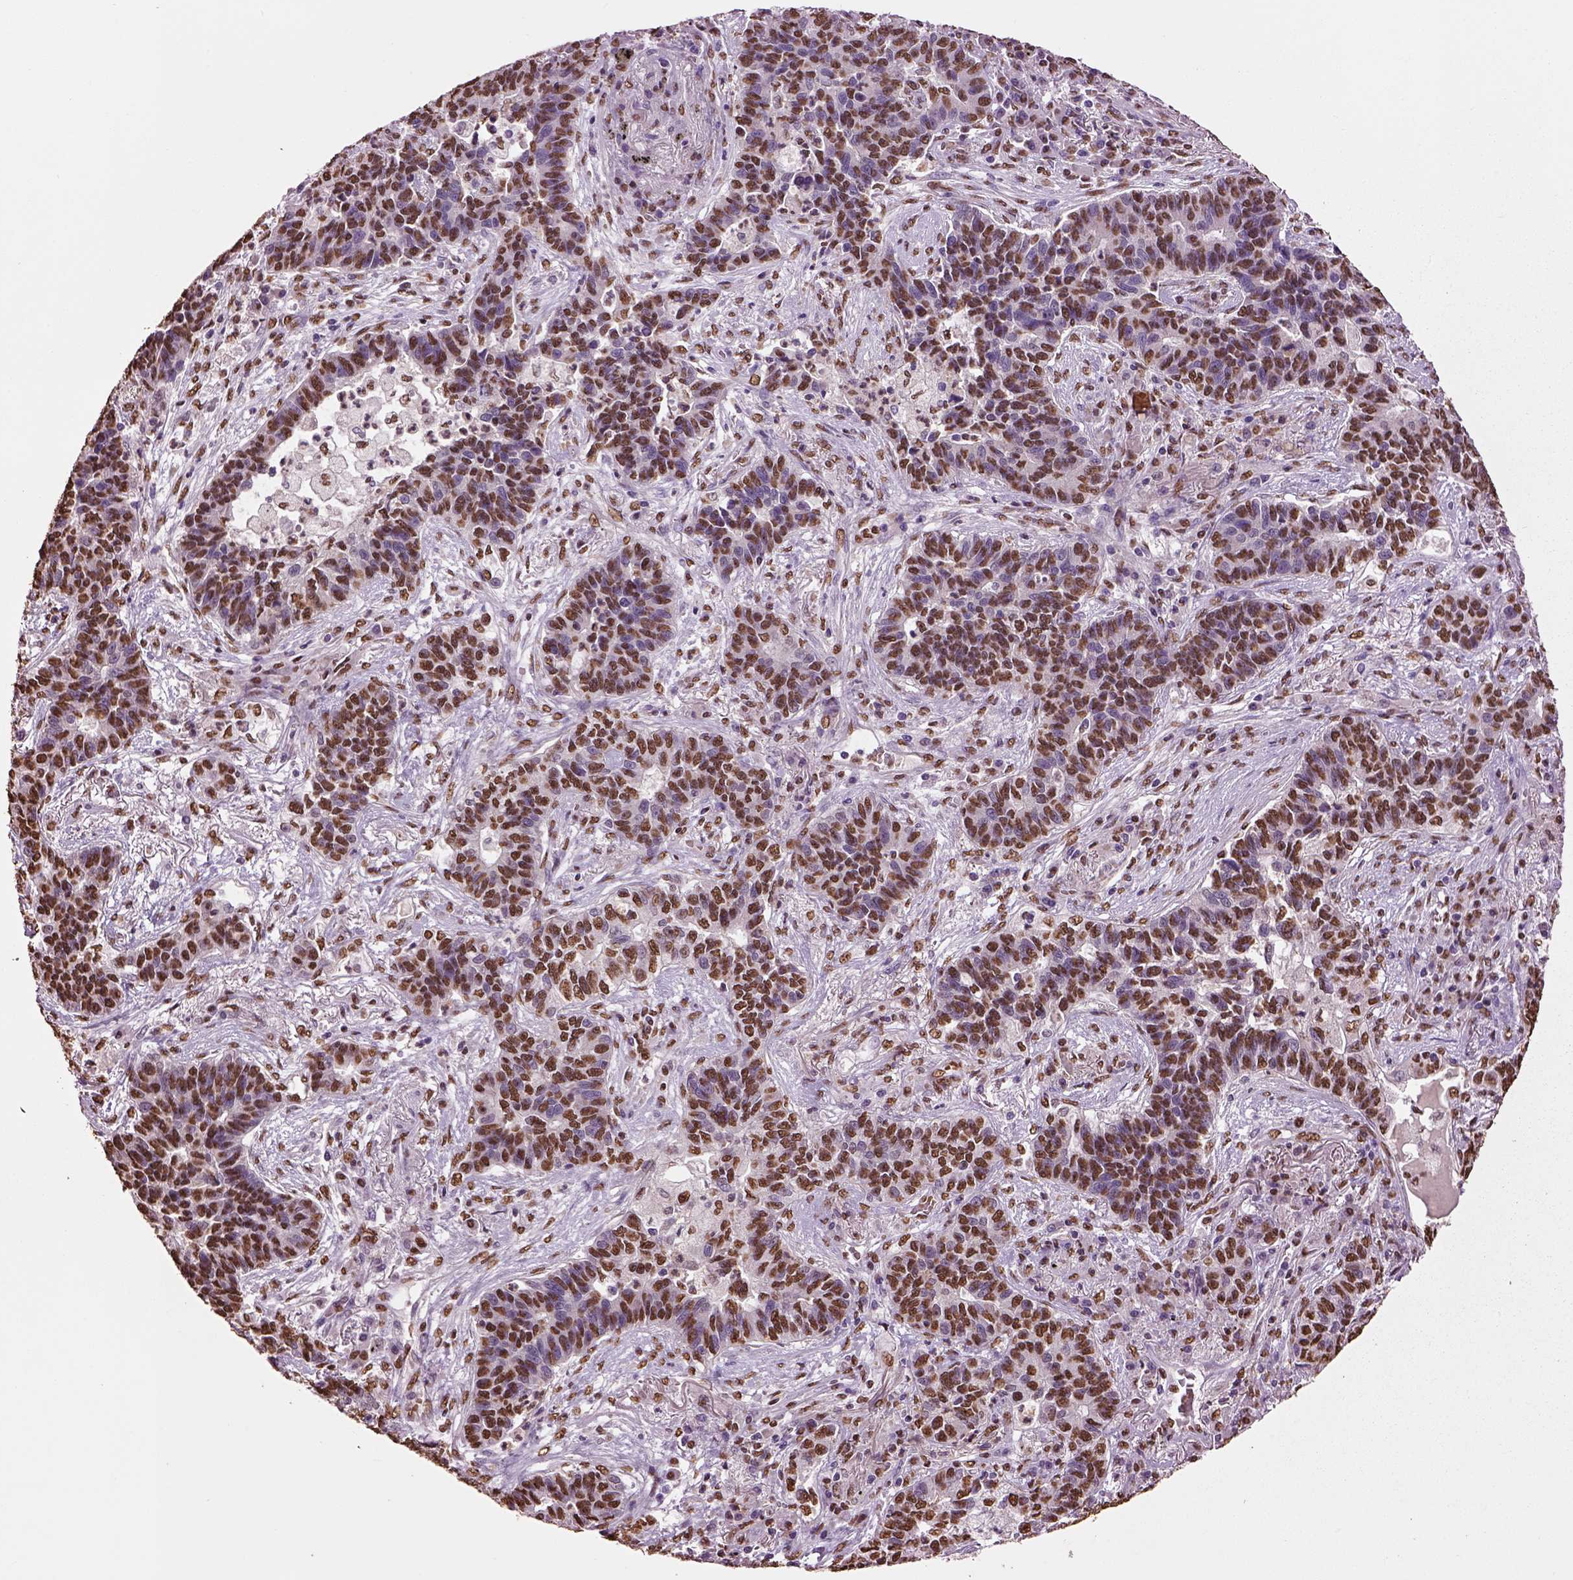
{"staining": {"intensity": "strong", "quantity": ">75%", "location": "nuclear"}, "tissue": "lung cancer", "cell_type": "Tumor cells", "image_type": "cancer", "snomed": [{"axis": "morphology", "description": "Adenocarcinoma, NOS"}, {"axis": "topography", "description": "Lung"}], "caption": "Immunohistochemical staining of lung cancer reveals strong nuclear protein expression in approximately >75% of tumor cells.", "gene": "DDX3X", "patient": {"sex": "female", "age": 57}}